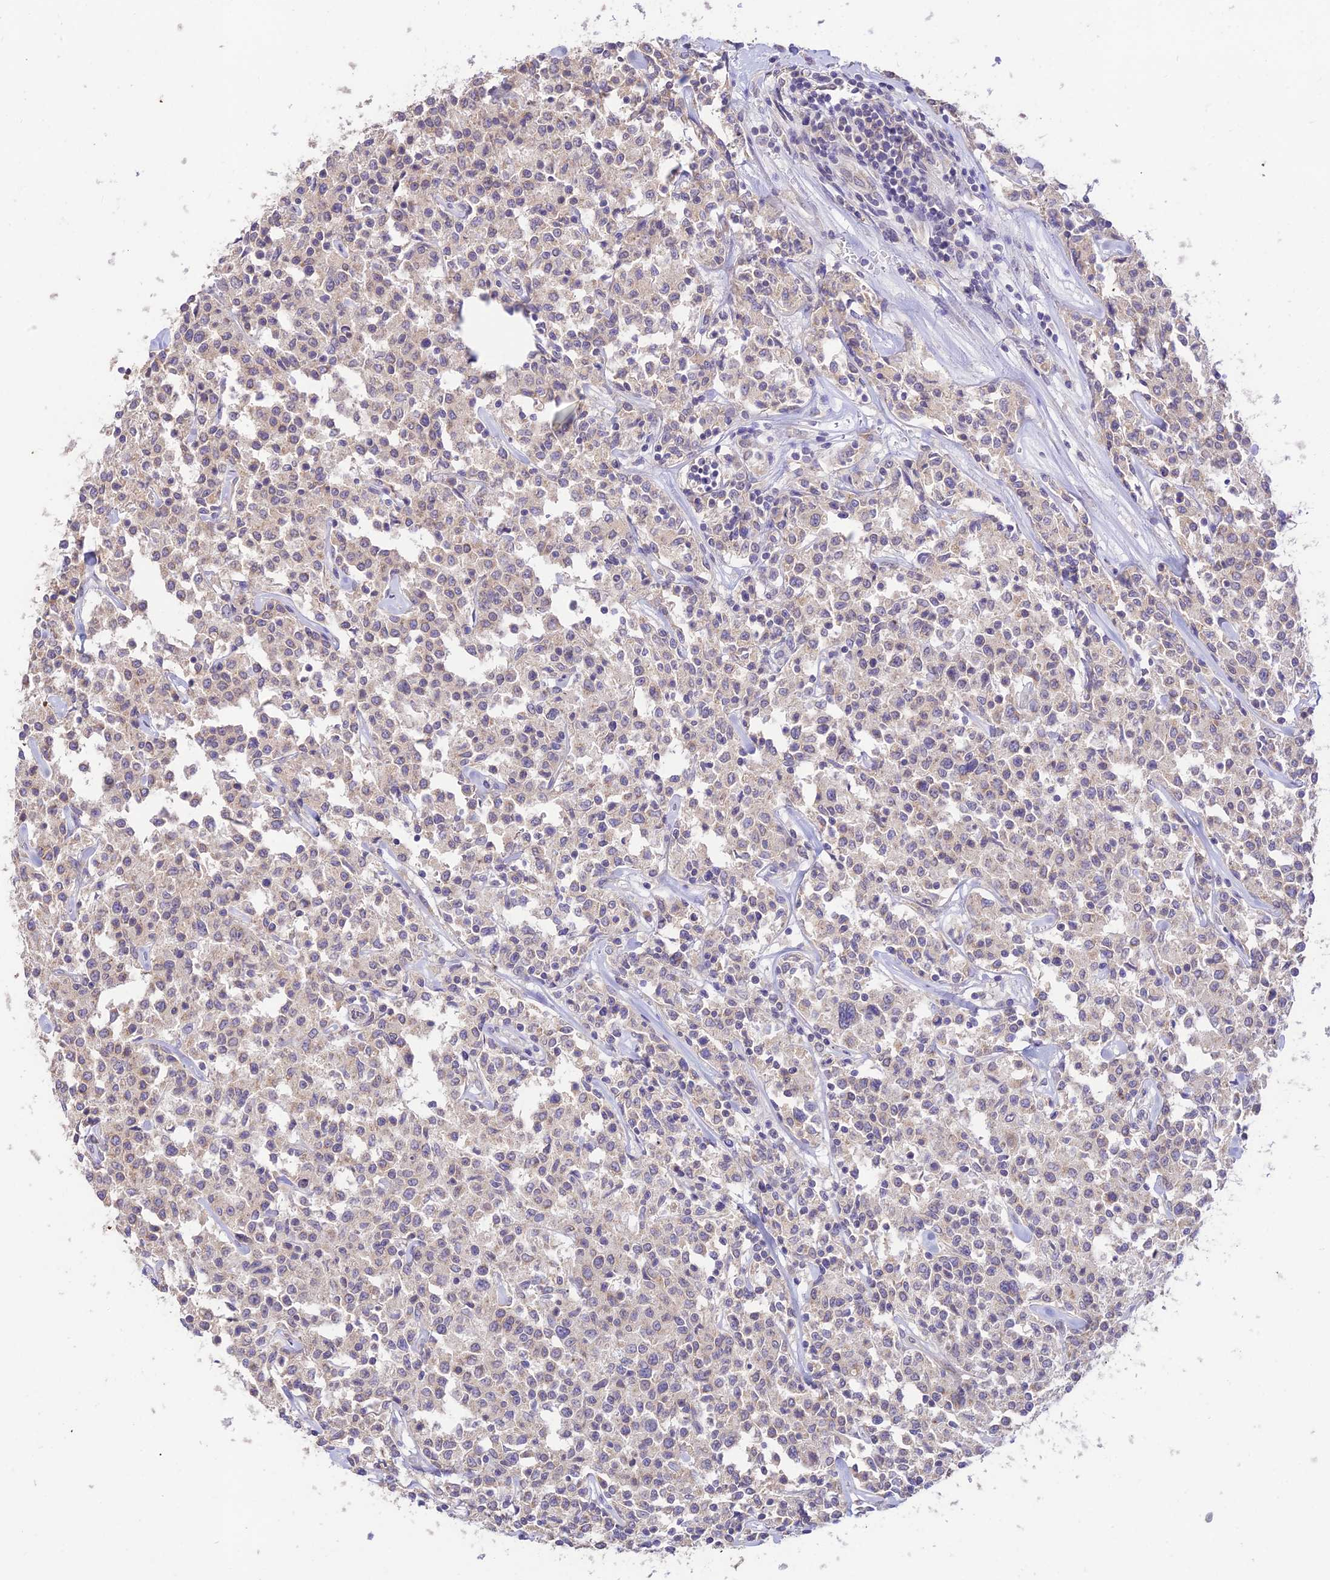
{"staining": {"intensity": "weak", "quantity": "<25%", "location": "cytoplasmic/membranous"}, "tissue": "lymphoma", "cell_type": "Tumor cells", "image_type": "cancer", "snomed": [{"axis": "morphology", "description": "Malignant lymphoma, non-Hodgkin's type, Low grade"}, {"axis": "topography", "description": "Small intestine"}], "caption": "DAB immunohistochemical staining of human low-grade malignant lymphoma, non-Hodgkin's type displays no significant staining in tumor cells. Brightfield microscopy of immunohistochemistry (IHC) stained with DAB (brown) and hematoxylin (blue), captured at high magnification.", "gene": "TMEM259", "patient": {"sex": "female", "age": 59}}